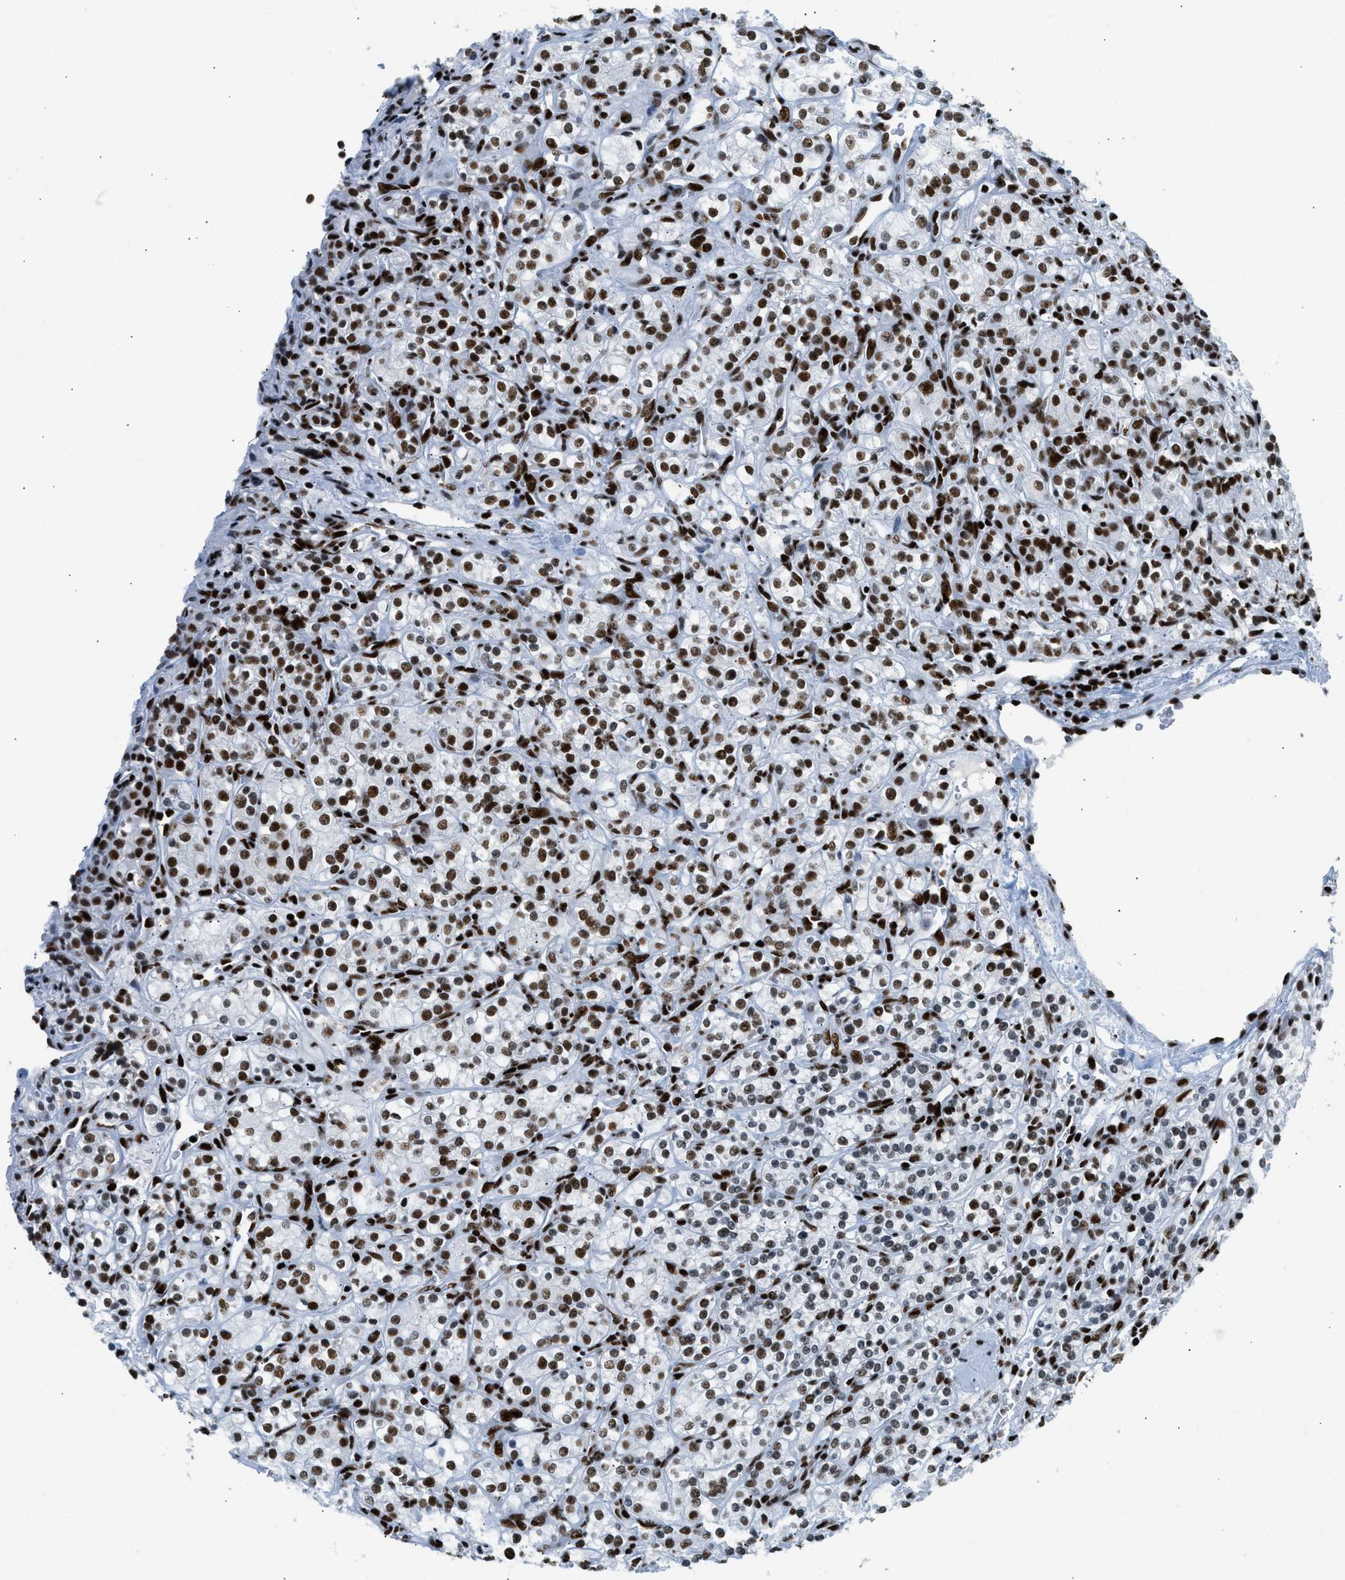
{"staining": {"intensity": "strong", "quantity": ">75%", "location": "nuclear"}, "tissue": "renal cancer", "cell_type": "Tumor cells", "image_type": "cancer", "snomed": [{"axis": "morphology", "description": "Adenocarcinoma, NOS"}, {"axis": "topography", "description": "Kidney"}], "caption": "Strong nuclear staining is identified in about >75% of tumor cells in renal cancer (adenocarcinoma).", "gene": "PIF1", "patient": {"sex": "male", "age": 77}}